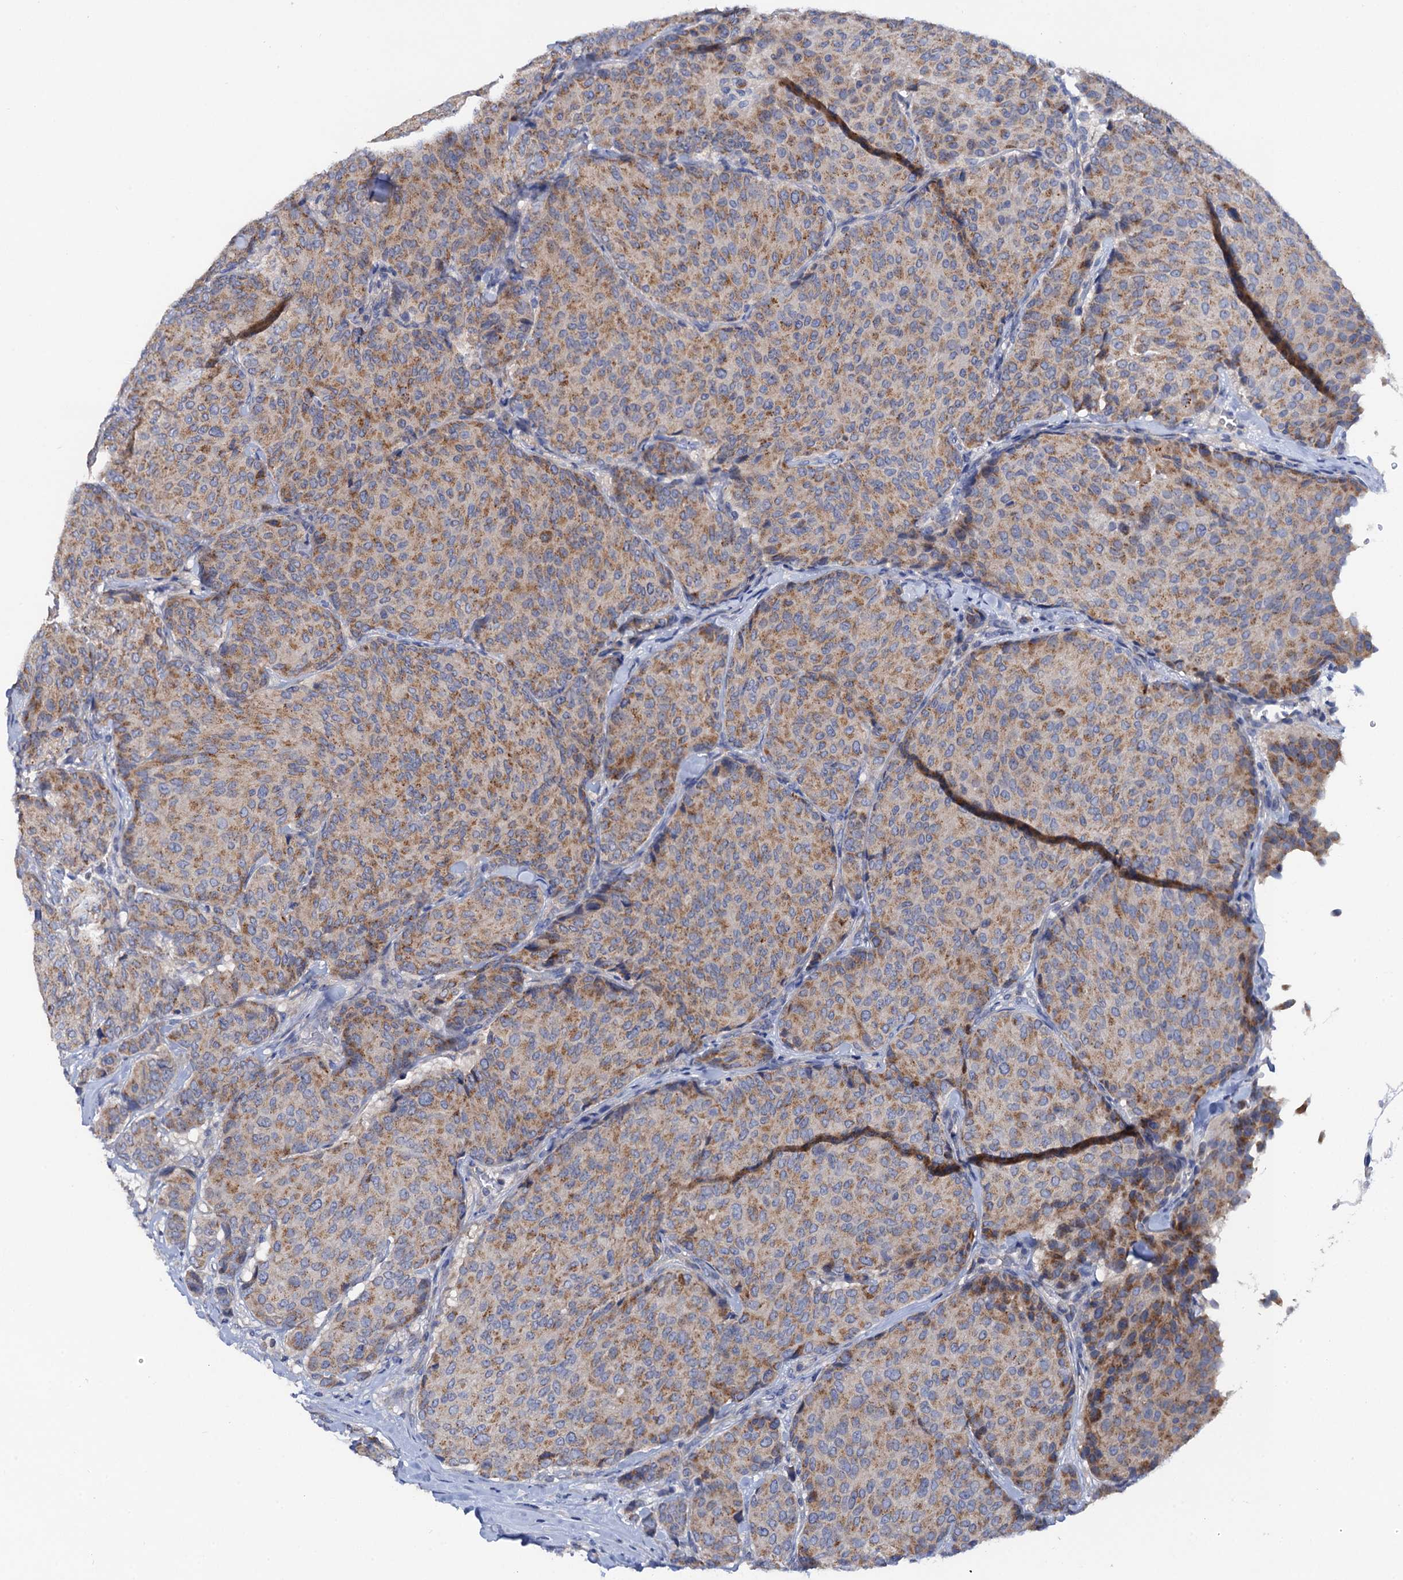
{"staining": {"intensity": "moderate", "quantity": ">75%", "location": "cytoplasmic/membranous"}, "tissue": "breast cancer", "cell_type": "Tumor cells", "image_type": "cancer", "snomed": [{"axis": "morphology", "description": "Duct carcinoma"}, {"axis": "topography", "description": "Breast"}], "caption": "DAB (3,3'-diaminobenzidine) immunohistochemical staining of human breast cancer demonstrates moderate cytoplasmic/membranous protein expression in approximately >75% of tumor cells. Immunohistochemistry (ihc) stains the protein of interest in brown and the nuclei are stained blue.", "gene": "MRPL48", "patient": {"sex": "female", "age": 75}}